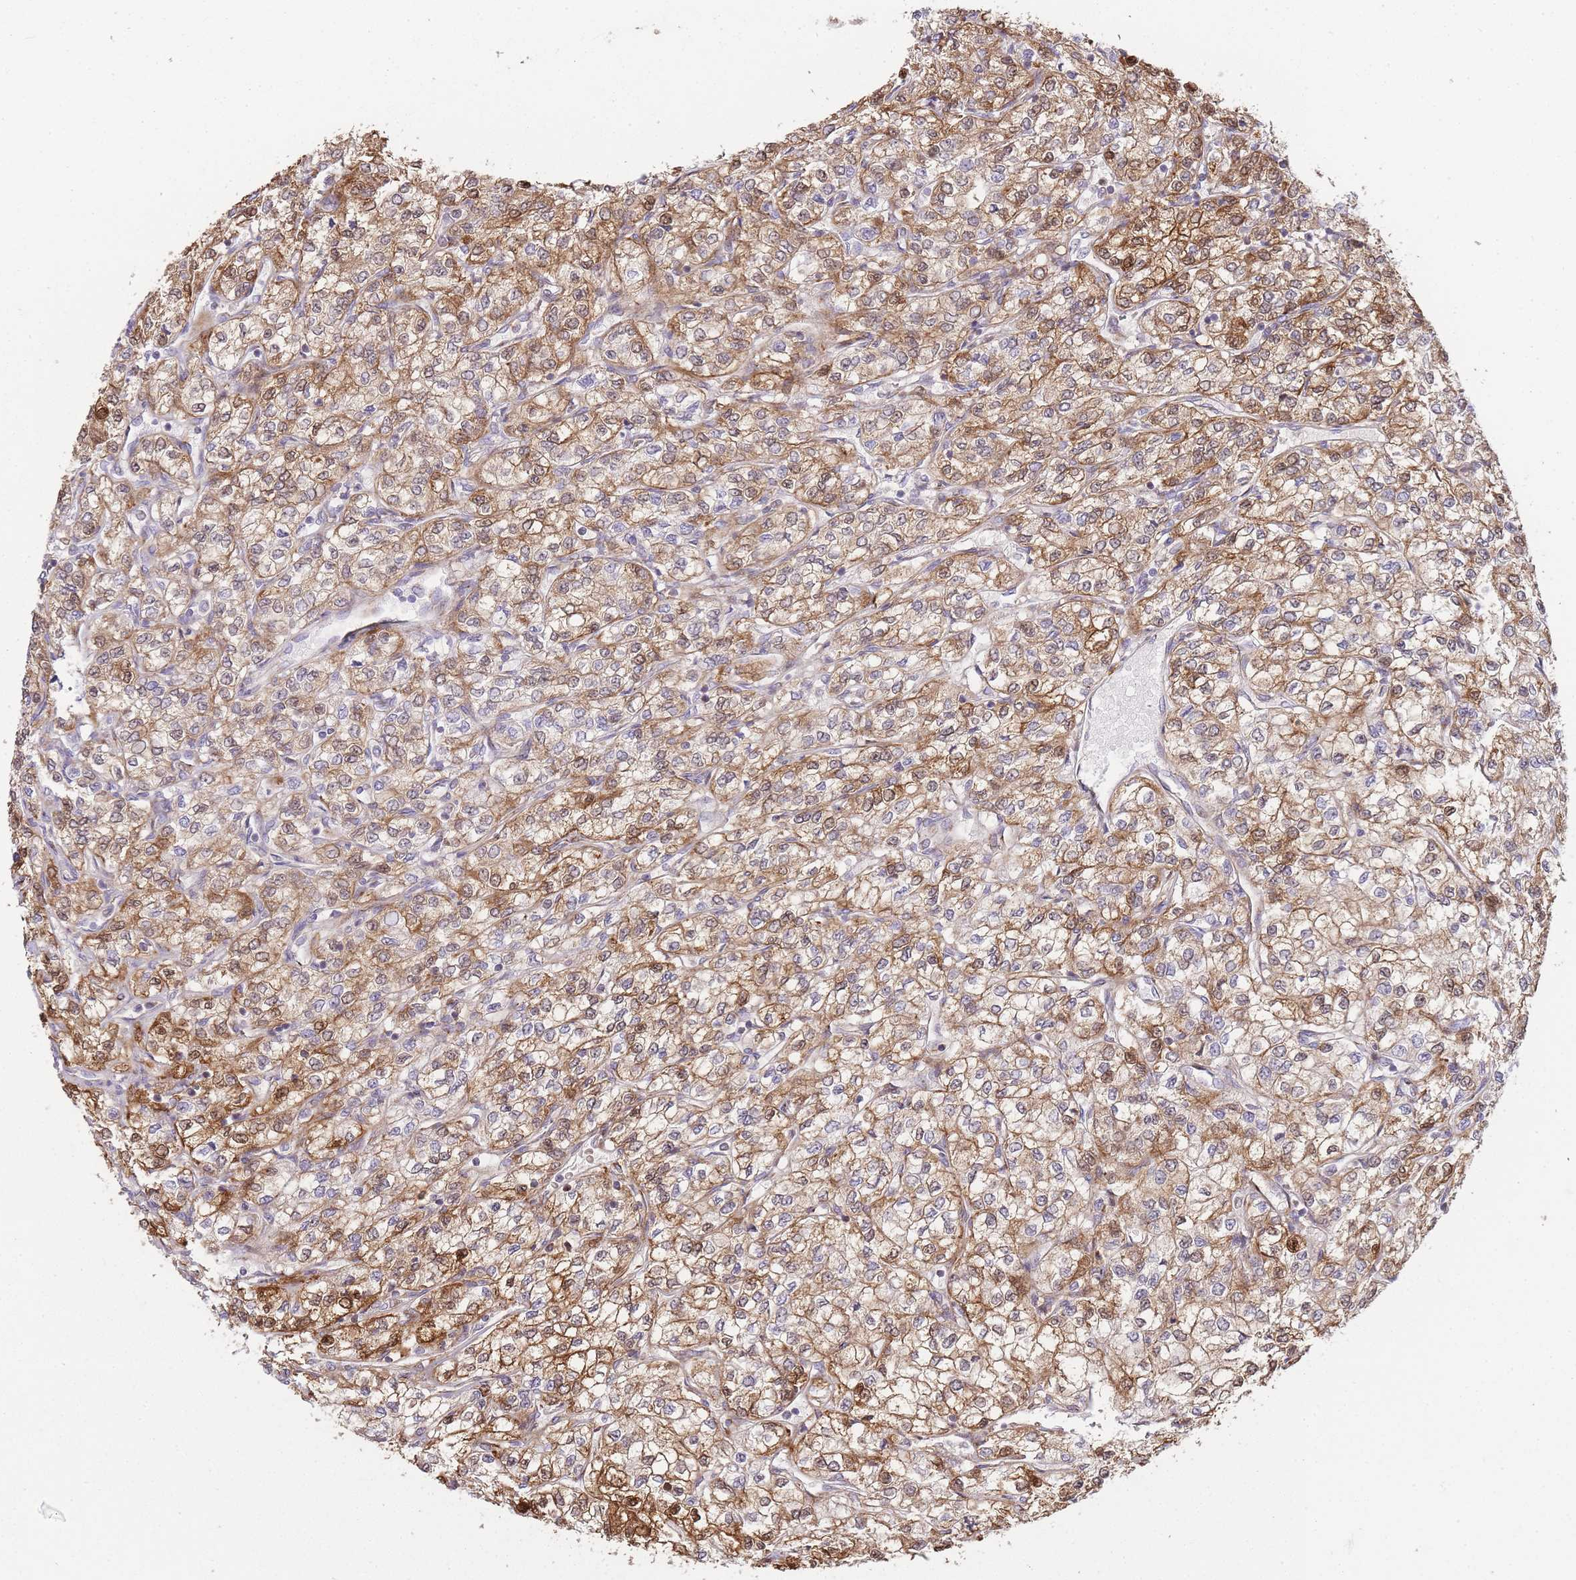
{"staining": {"intensity": "moderate", "quantity": ">75%", "location": "cytoplasmic/membranous"}, "tissue": "renal cancer", "cell_type": "Tumor cells", "image_type": "cancer", "snomed": [{"axis": "morphology", "description": "Adenocarcinoma, NOS"}, {"axis": "topography", "description": "Kidney"}], "caption": "Renal cancer (adenocarcinoma) stained with immunohistochemistry (IHC) exhibits moderate cytoplasmic/membranous staining in approximately >75% of tumor cells.", "gene": "PPP3R2", "patient": {"sex": "male", "age": 80}}